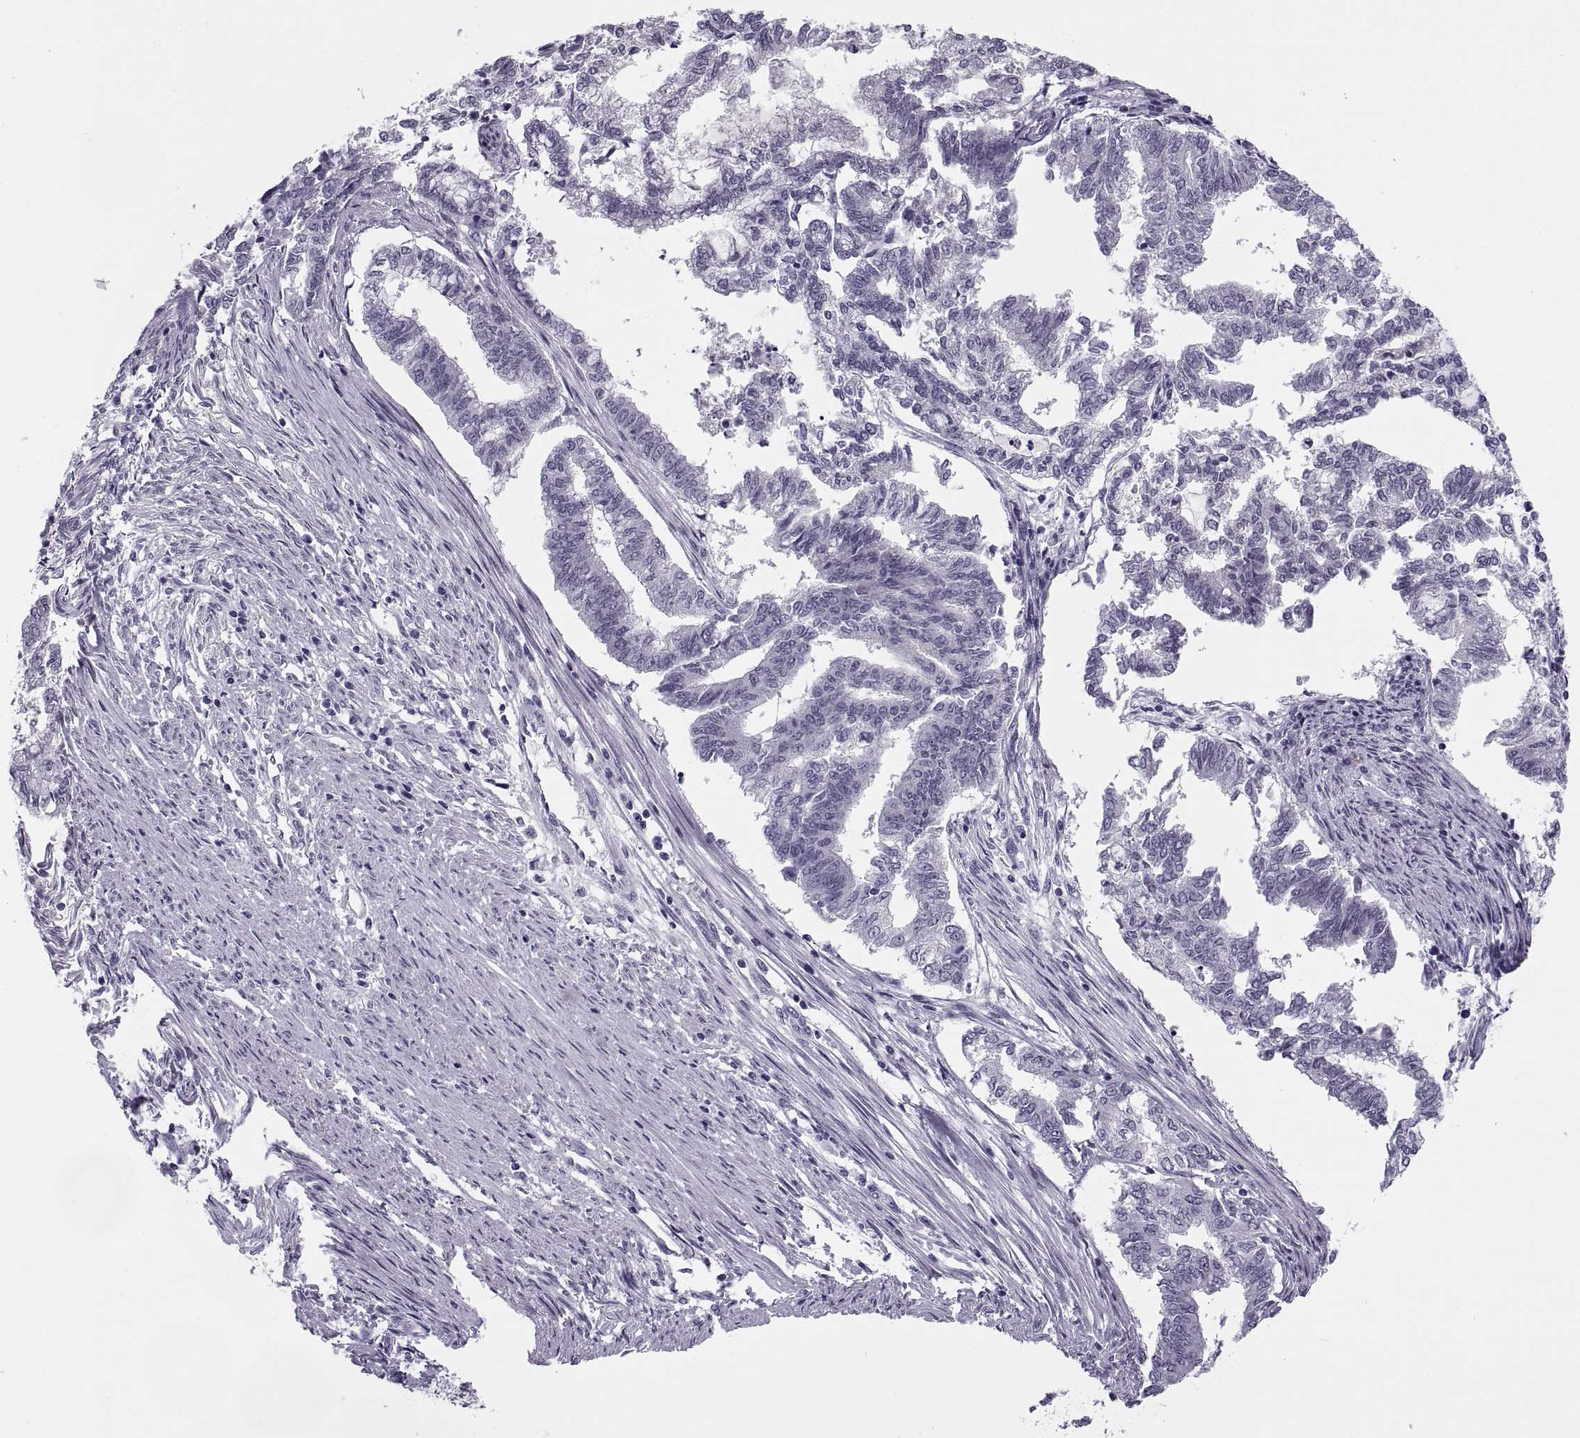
{"staining": {"intensity": "negative", "quantity": "none", "location": "none"}, "tissue": "endometrial cancer", "cell_type": "Tumor cells", "image_type": "cancer", "snomed": [{"axis": "morphology", "description": "Adenocarcinoma, NOS"}, {"axis": "topography", "description": "Endometrium"}], "caption": "The immunohistochemistry histopathology image has no significant positivity in tumor cells of adenocarcinoma (endometrial) tissue. Nuclei are stained in blue.", "gene": "TBC1D3G", "patient": {"sex": "female", "age": 79}}